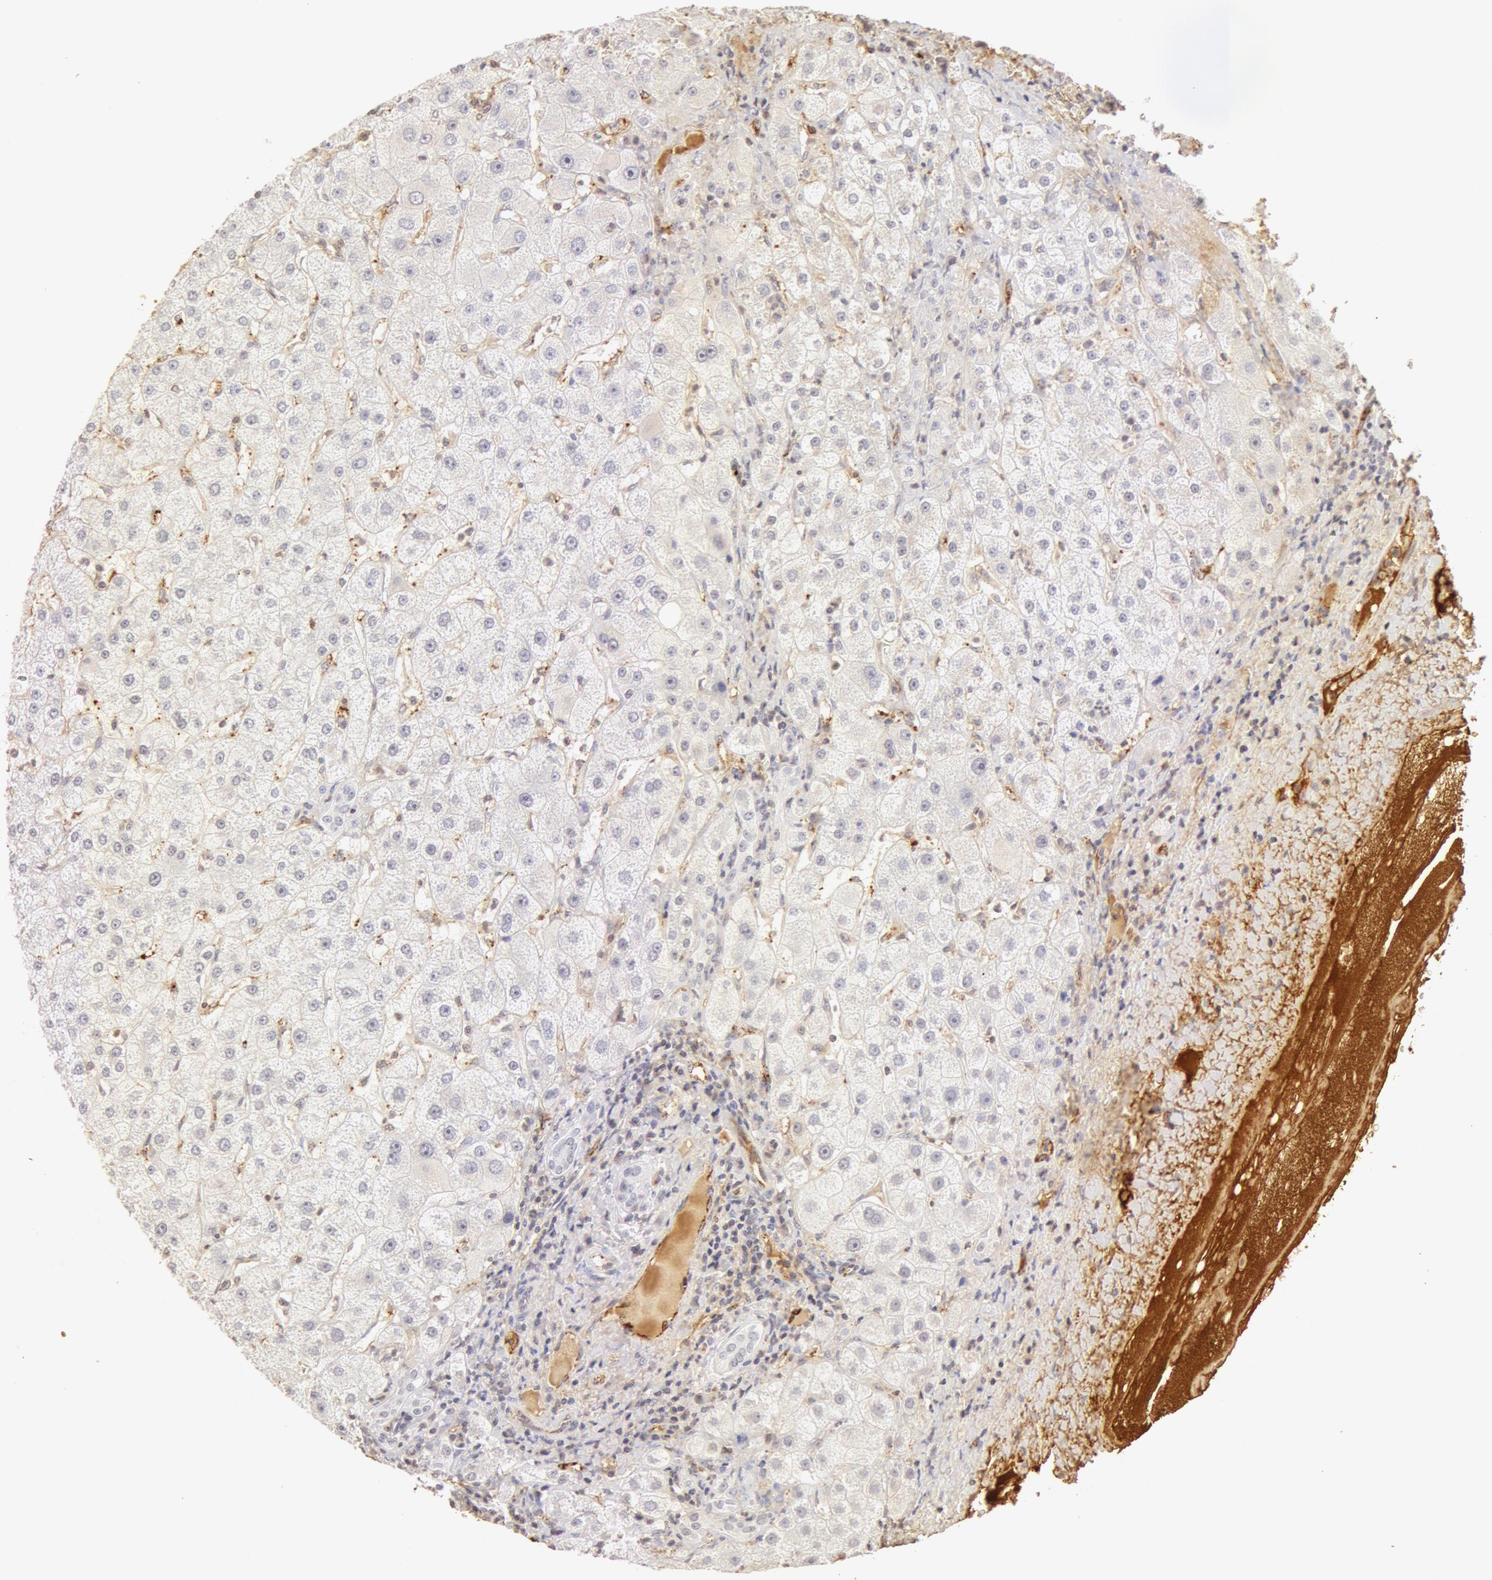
{"staining": {"intensity": "negative", "quantity": "none", "location": "none"}, "tissue": "liver", "cell_type": "Cholangiocytes", "image_type": "normal", "snomed": [{"axis": "morphology", "description": "Normal tissue, NOS"}, {"axis": "topography", "description": "Liver"}], "caption": "Immunohistochemical staining of benign liver exhibits no significant staining in cholangiocytes.", "gene": "VWF", "patient": {"sex": "female", "age": 79}}